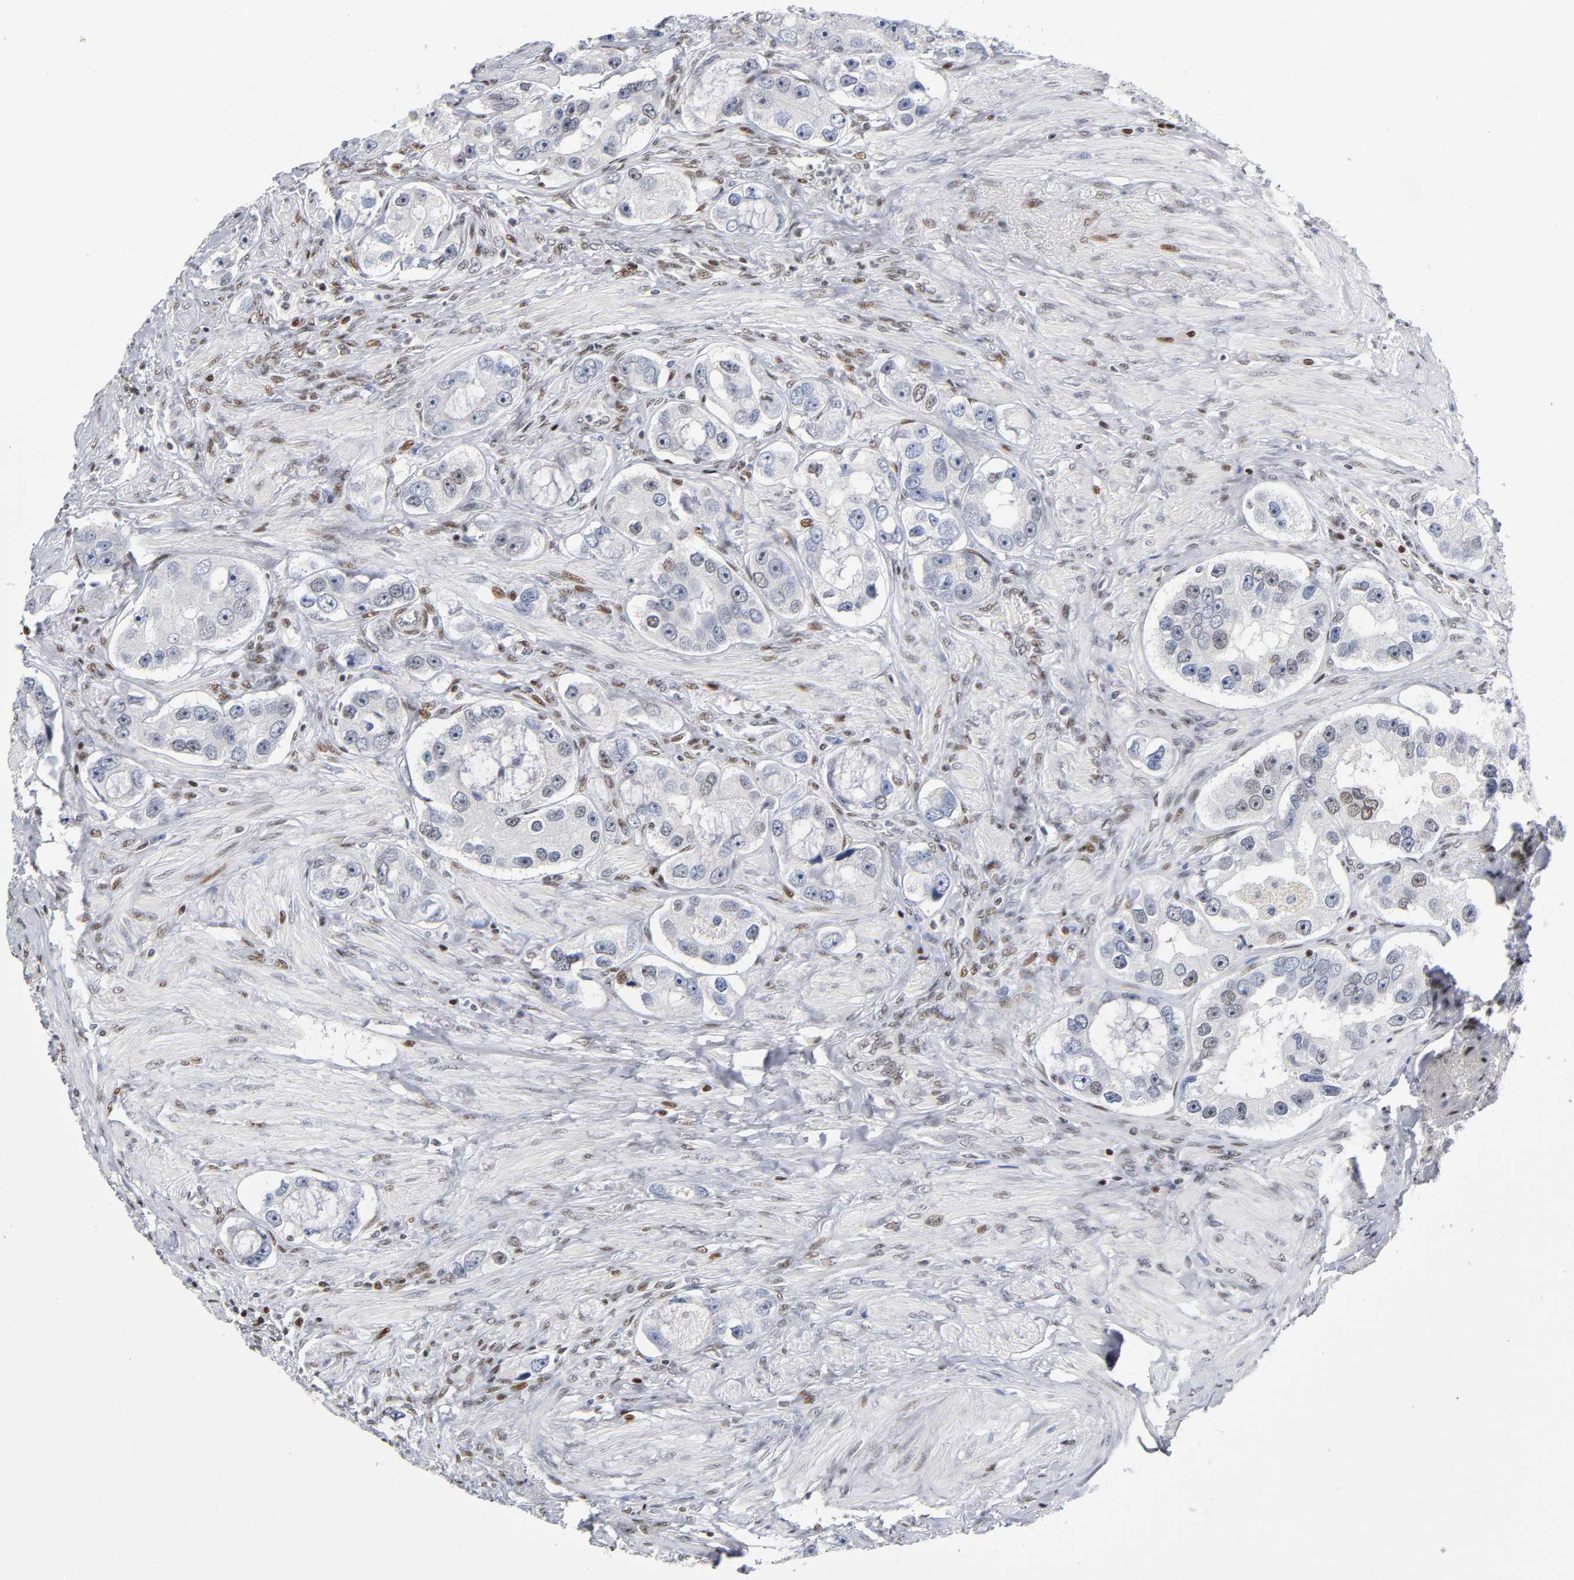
{"staining": {"intensity": "negative", "quantity": "none", "location": "none"}, "tissue": "prostate cancer", "cell_type": "Tumor cells", "image_type": "cancer", "snomed": [{"axis": "morphology", "description": "Adenocarcinoma, High grade"}, {"axis": "topography", "description": "Prostate"}], "caption": "Image shows no protein staining in tumor cells of prostate cancer tissue. (Stains: DAB immunohistochemistry with hematoxylin counter stain, Microscopy: brightfield microscopy at high magnification).", "gene": "SP3", "patient": {"sex": "male", "age": 63}}